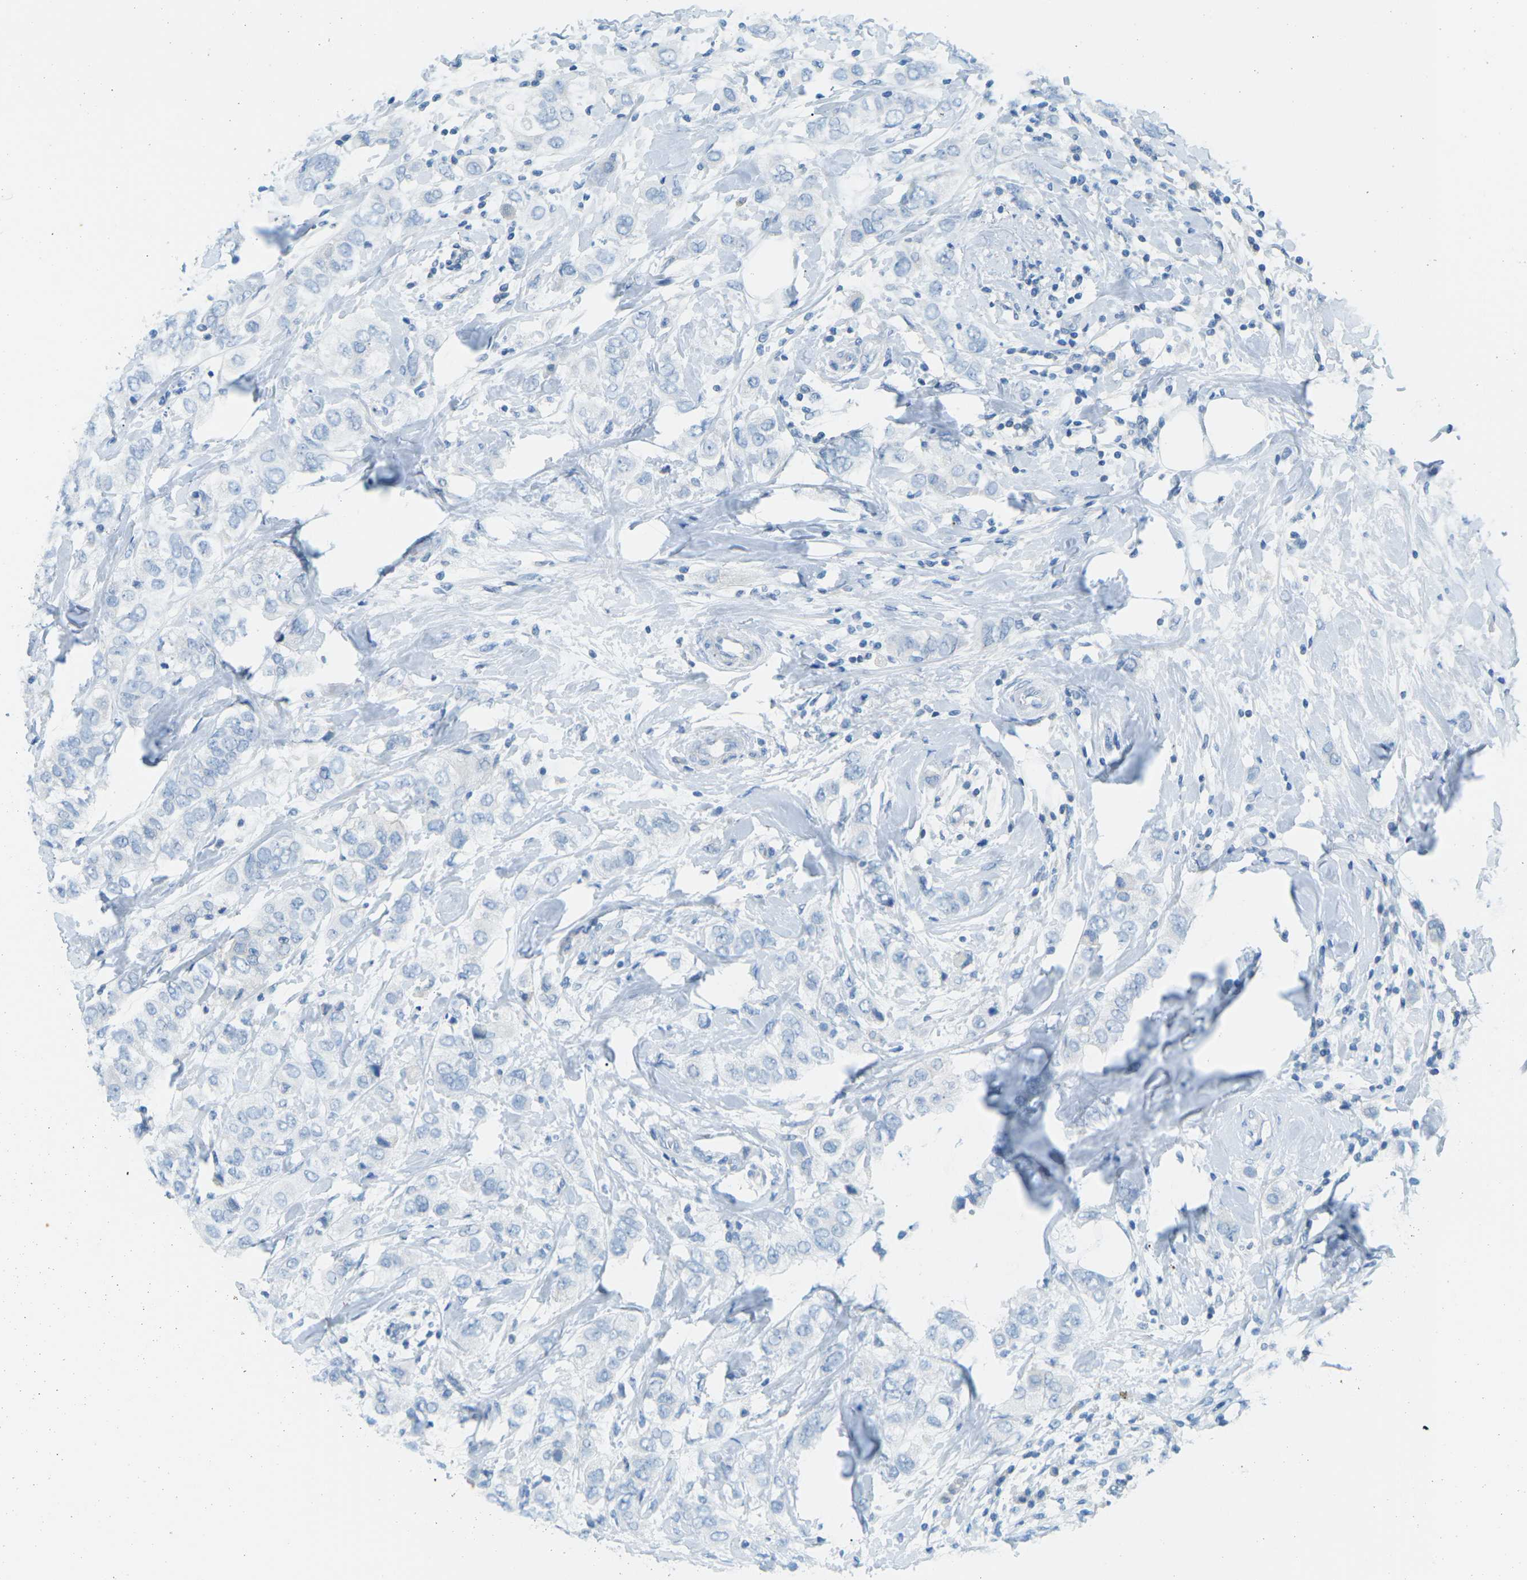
{"staining": {"intensity": "negative", "quantity": "none", "location": "none"}, "tissue": "breast cancer", "cell_type": "Tumor cells", "image_type": "cancer", "snomed": [{"axis": "morphology", "description": "Duct carcinoma"}, {"axis": "topography", "description": "Breast"}], "caption": "This is an IHC image of human intraductal carcinoma (breast). There is no positivity in tumor cells.", "gene": "CD47", "patient": {"sex": "female", "age": 50}}